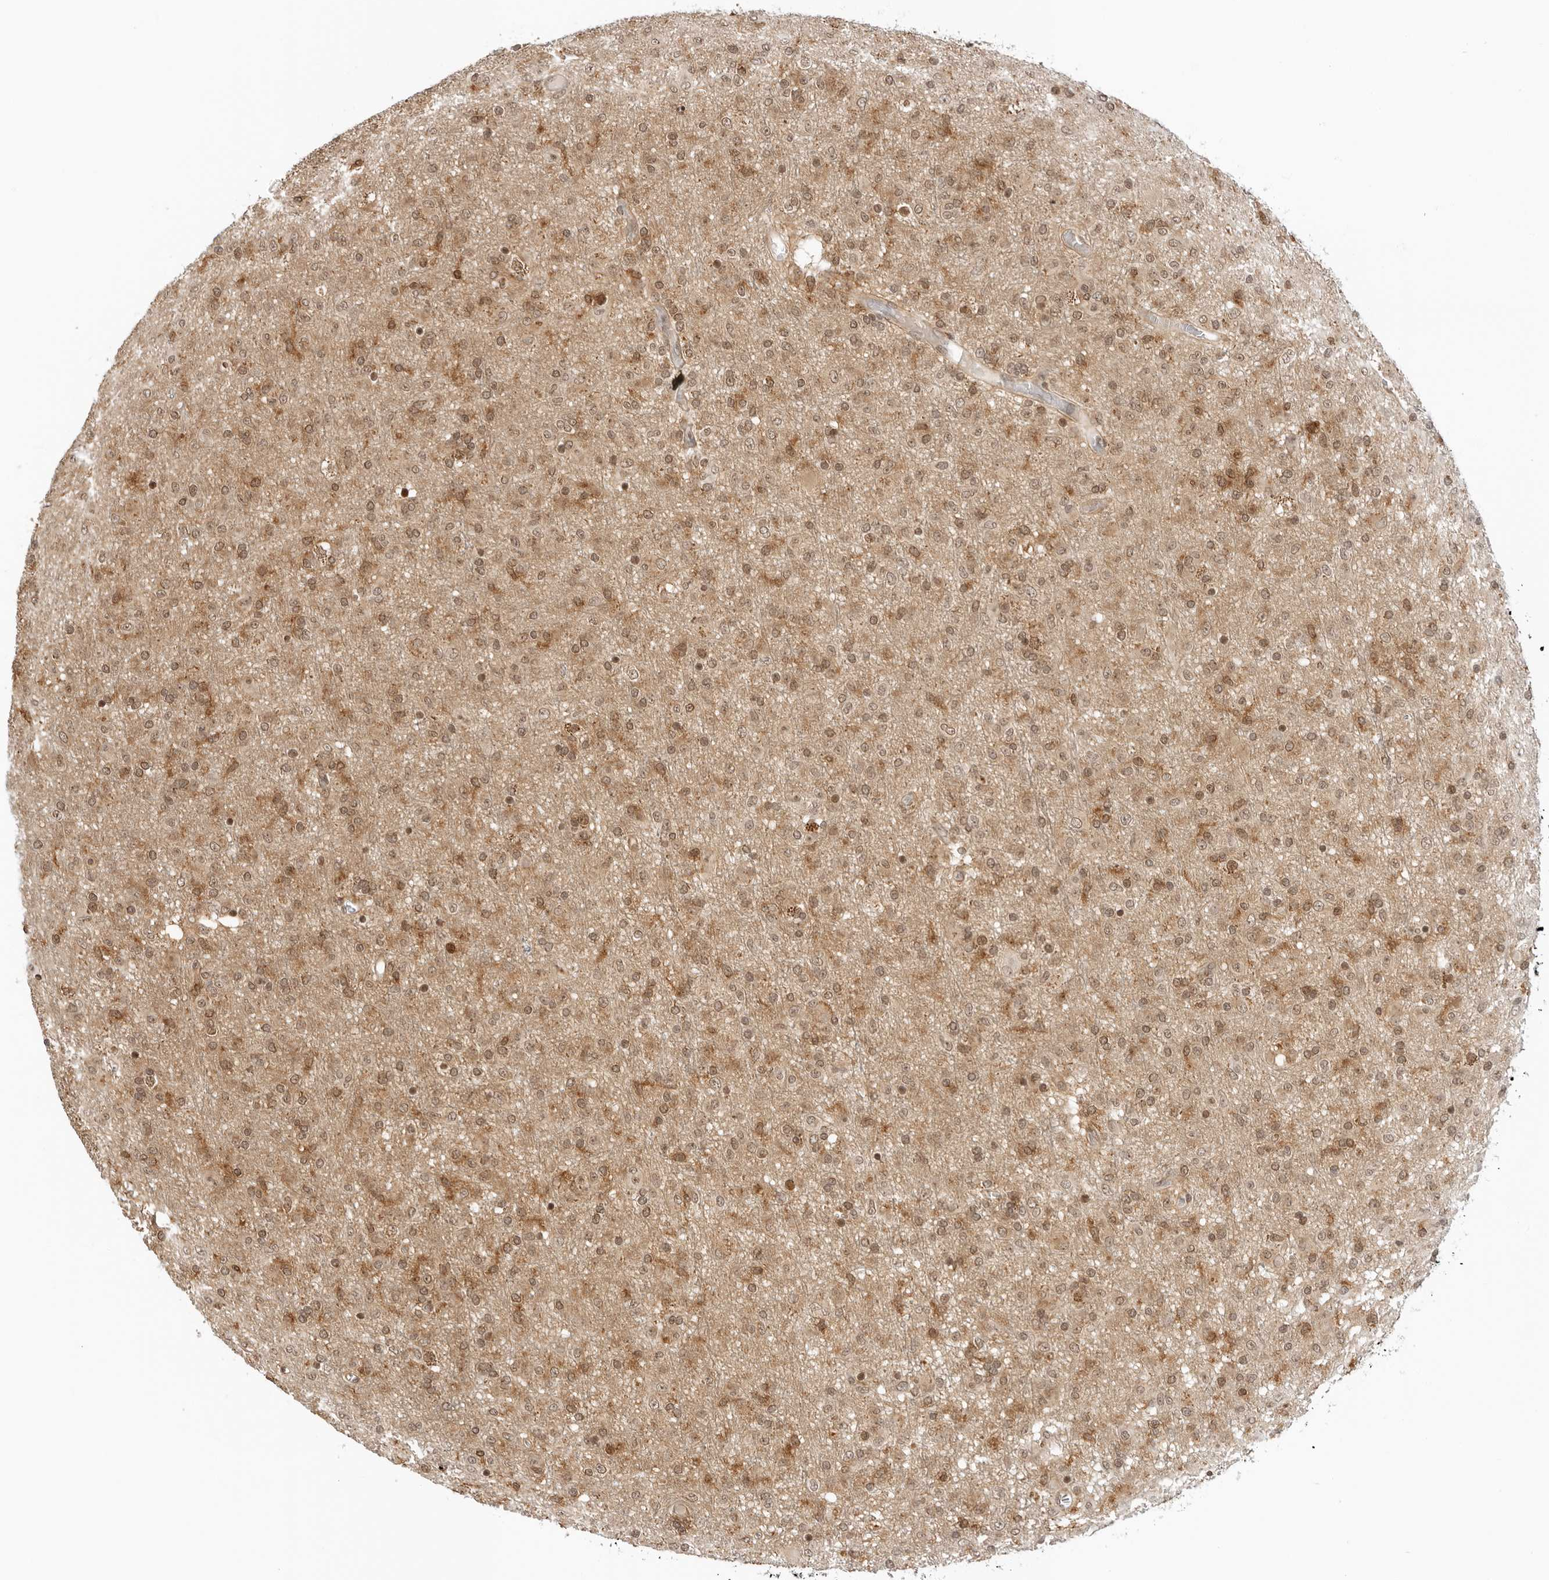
{"staining": {"intensity": "moderate", "quantity": ">75%", "location": "nuclear"}, "tissue": "glioma", "cell_type": "Tumor cells", "image_type": "cancer", "snomed": [{"axis": "morphology", "description": "Glioma, malignant, Low grade"}, {"axis": "topography", "description": "Brain"}], "caption": "A brown stain labels moderate nuclear positivity of a protein in glioma tumor cells. (brown staining indicates protein expression, while blue staining denotes nuclei).", "gene": "RC3H1", "patient": {"sex": "male", "age": 65}}